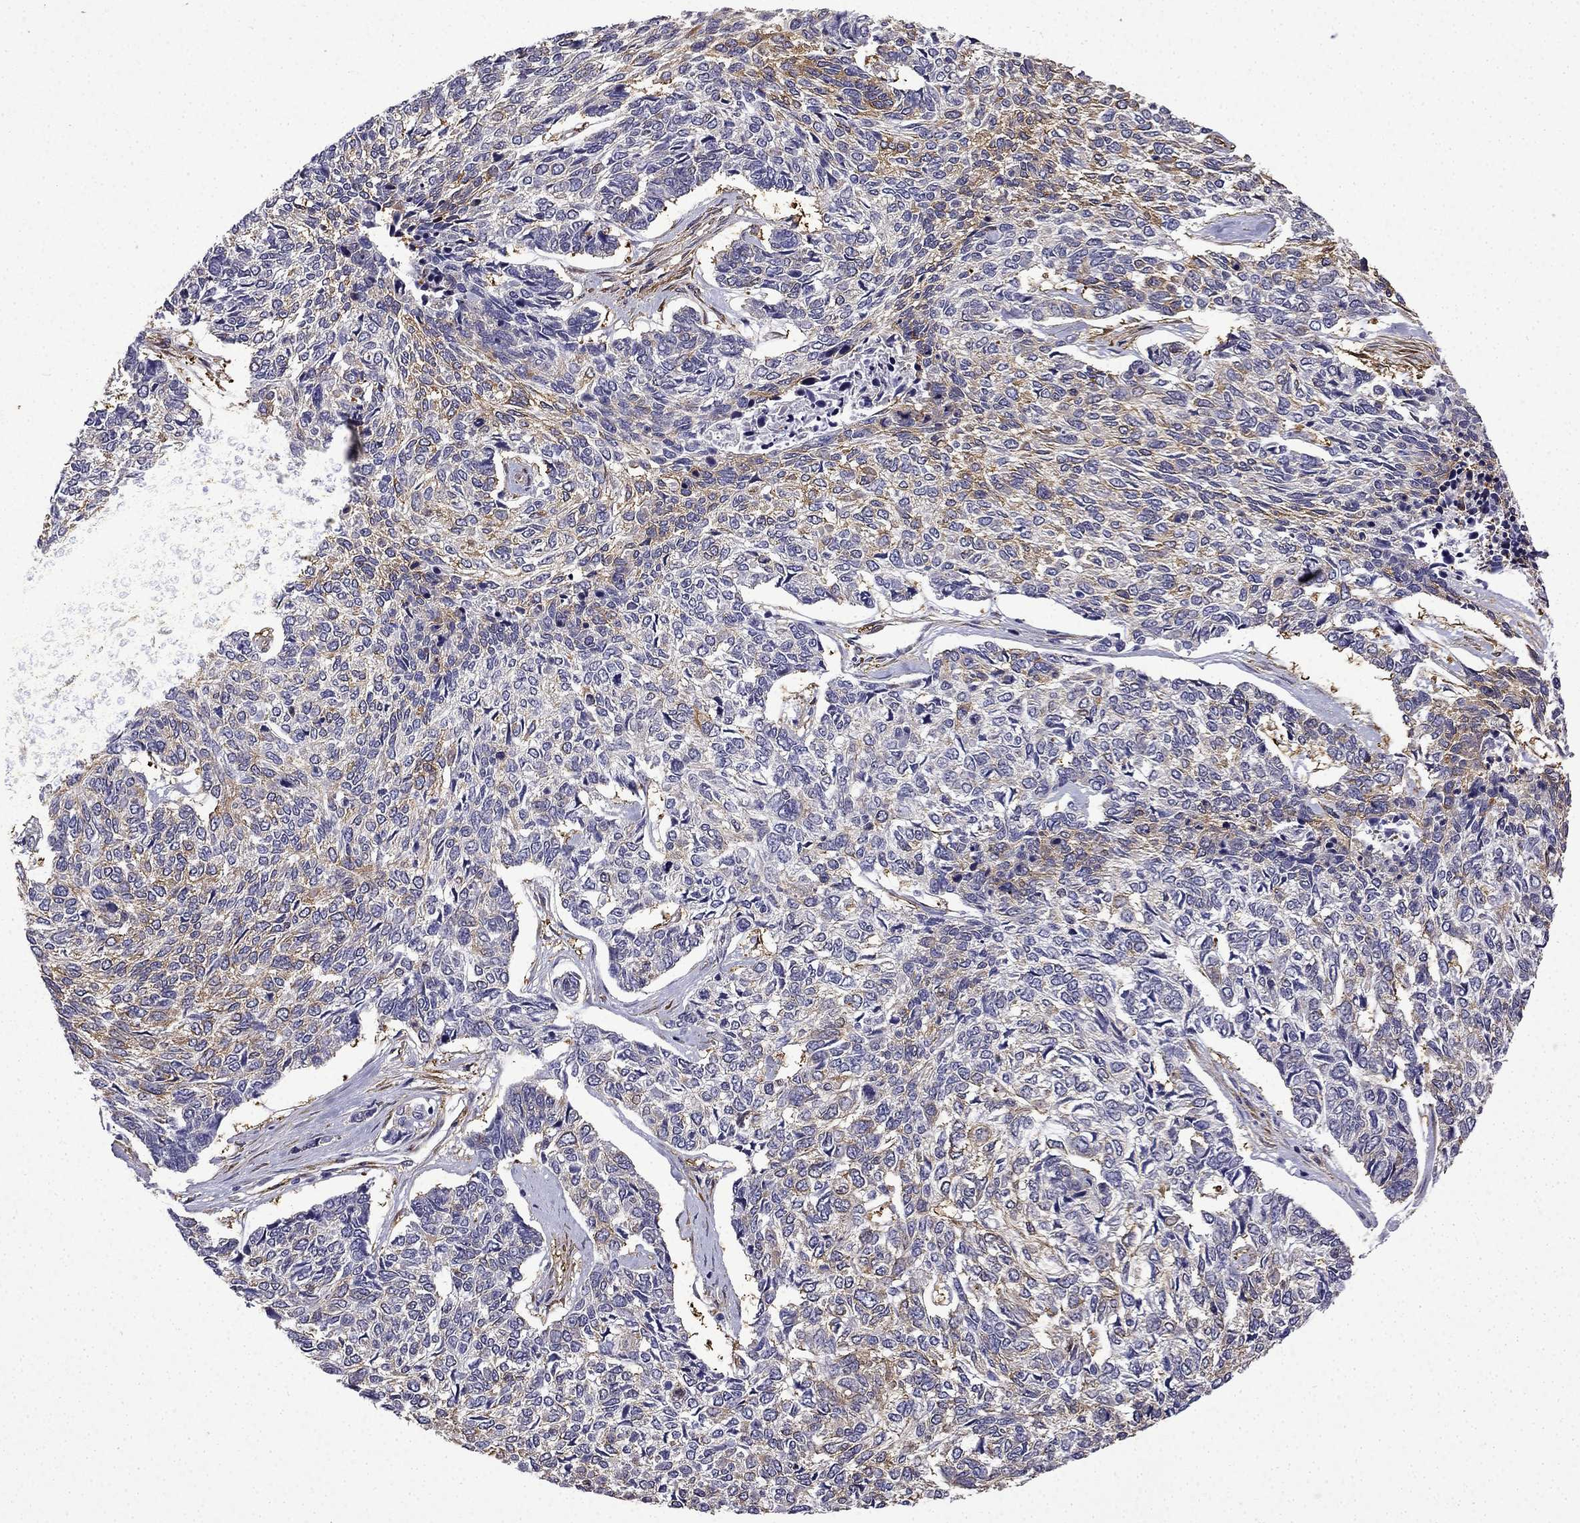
{"staining": {"intensity": "moderate", "quantity": "25%-75%", "location": "cytoplasmic/membranous"}, "tissue": "skin cancer", "cell_type": "Tumor cells", "image_type": "cancer", "snomed": [{"axis": "morphology", "description": "Basal cell carcinoma"}, {"axis": "topography", "description": "Skin"}], "caption": "Human basal cell carcinoma (skin) stained with a brown dye demonstrates moderate cytoplasmic/membranous positive positivity in about 25%-75% of tumor cells.", "gene": "MAP4", "patient": {"sex": "female", "age": 65}}